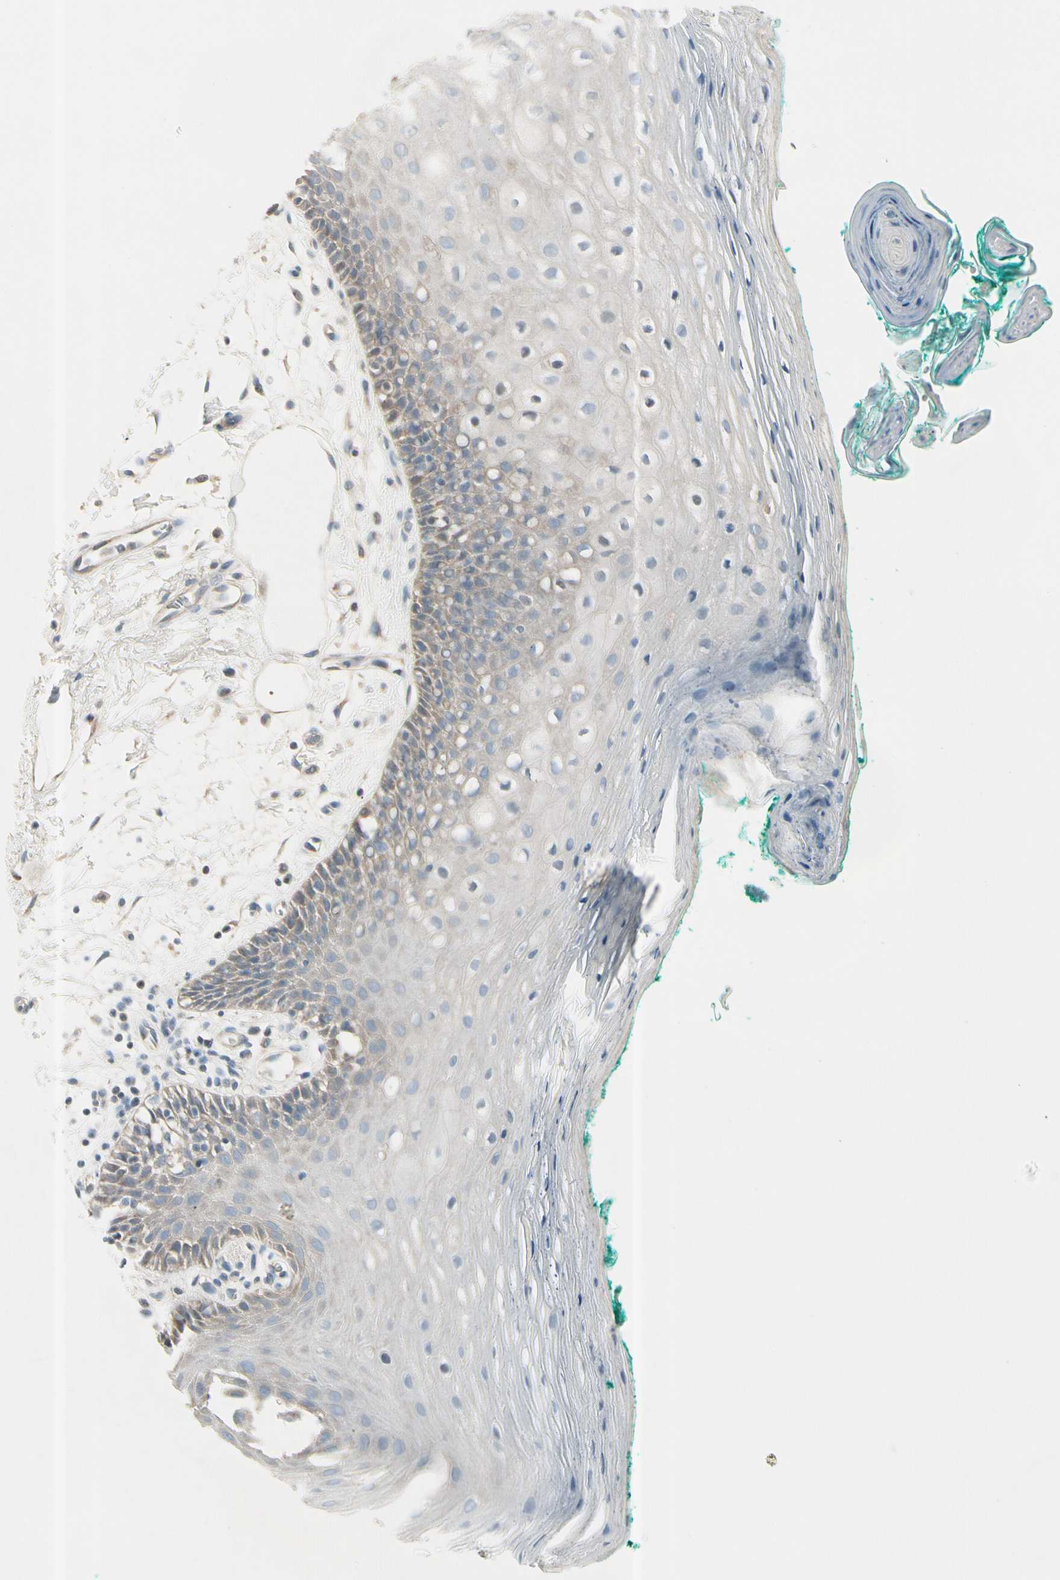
{"staining": {"intensity": "moderate", "quantity": "<25%", "location": "cytoplasmic/membranous"}, "tissue": "oral mucosa", "cell_type": "Squamous epithelial cells", "image_type": "normal", "snomed": [{"axis": "morphology", "description": "Normal tissue, NOS"}, {"axis": "topography", "description": "Skeletal muscle"}, {"axis": "topography", "description": "Oral tissue"}, {"axis": "topography", "description": "Peripheral nerve tissue"}], "caption": "This photomicrograph exhibits immunohistochemistry staining of unremarkable oral mucosa, with low moderate cytoplasmic/membranous staining in about <25% of squamous epithelial cells.", "gene": "CYP2E1", "patient": {"sex": "female", "age": 84}}